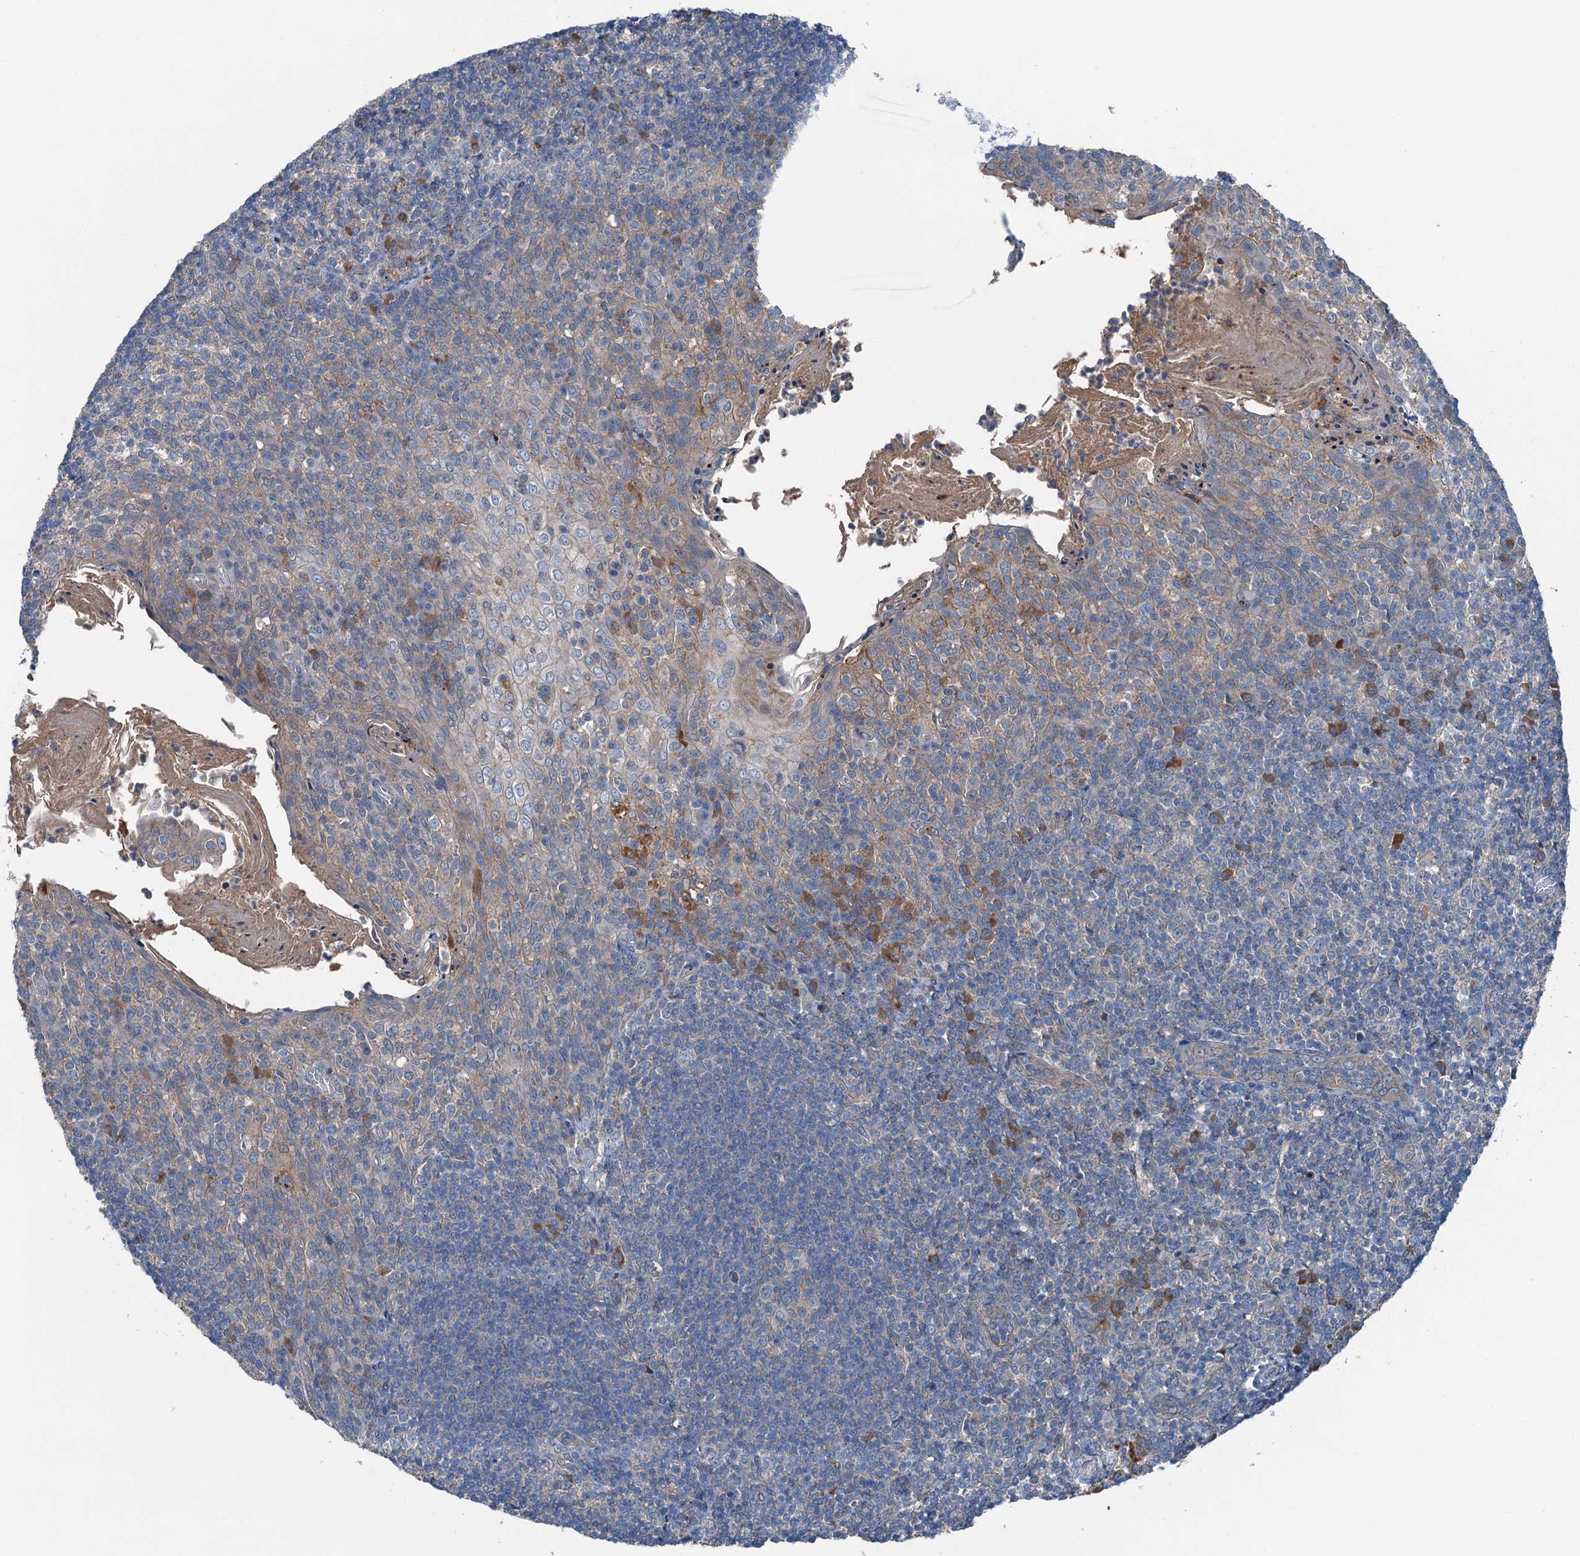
{"staining": {"intensity": "weak", "quantity": "<25%", "location": "cytoplasmic/membranous"}, "tissue": "tonsil", "cell_type": "Germinal center cells", "image_type": "normal", "snomed": [{"axis": "morphology", "description": "Normal tissue, NOS"}, {"axis": "topography", "description": "Tonsil"}], "caption": "The image shows no staining of germinal center cells in benign tonsil.", "gene": "SLC2A10", "patient": {"sex": "female", "age": 10}}